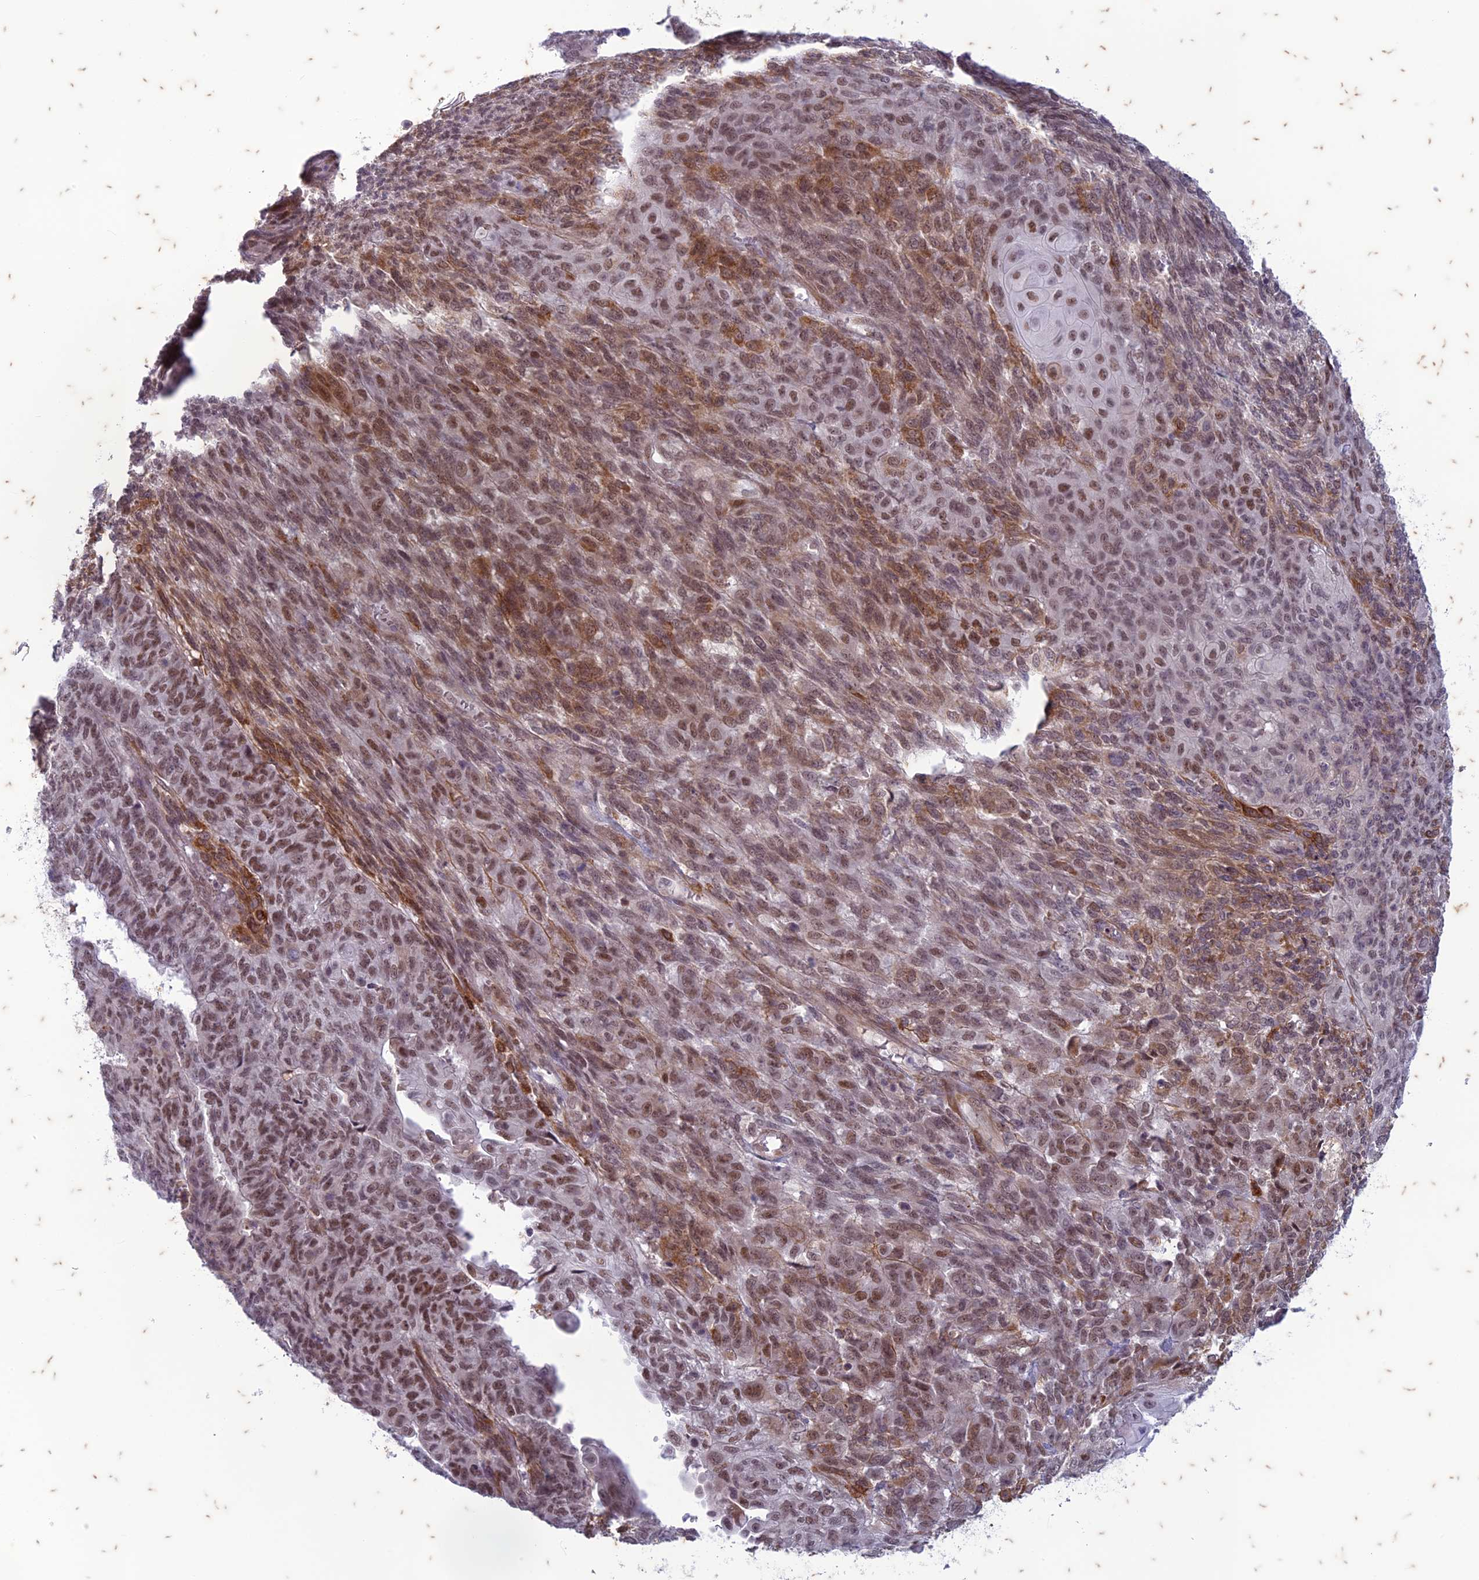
{"staining": {"intensity": "moderate", "quantity": ">75%", "location": "cytoplasmic/membranous,nuclear"}, "tissue": "endometrial cancer", "cell_type": "Tumor cells", "image_type": "cancer", "snomed": [{"axis": "morphology", "description": "Adenocarcinoma, NOS"}, {"axis": "topography", "description": "Endometrium"}], "caption": "This micrograph shows endometrial cancer (adenocarcinoma) stained with IHC to label a protein in brown. The cytoplasmic/membranous and nuclear of tumor cells show moderate positivity for the protein. Nuclei are counter-stained blue.", "gene": "PABPN1L", "patient": {"sex": "female", "age": 32}}